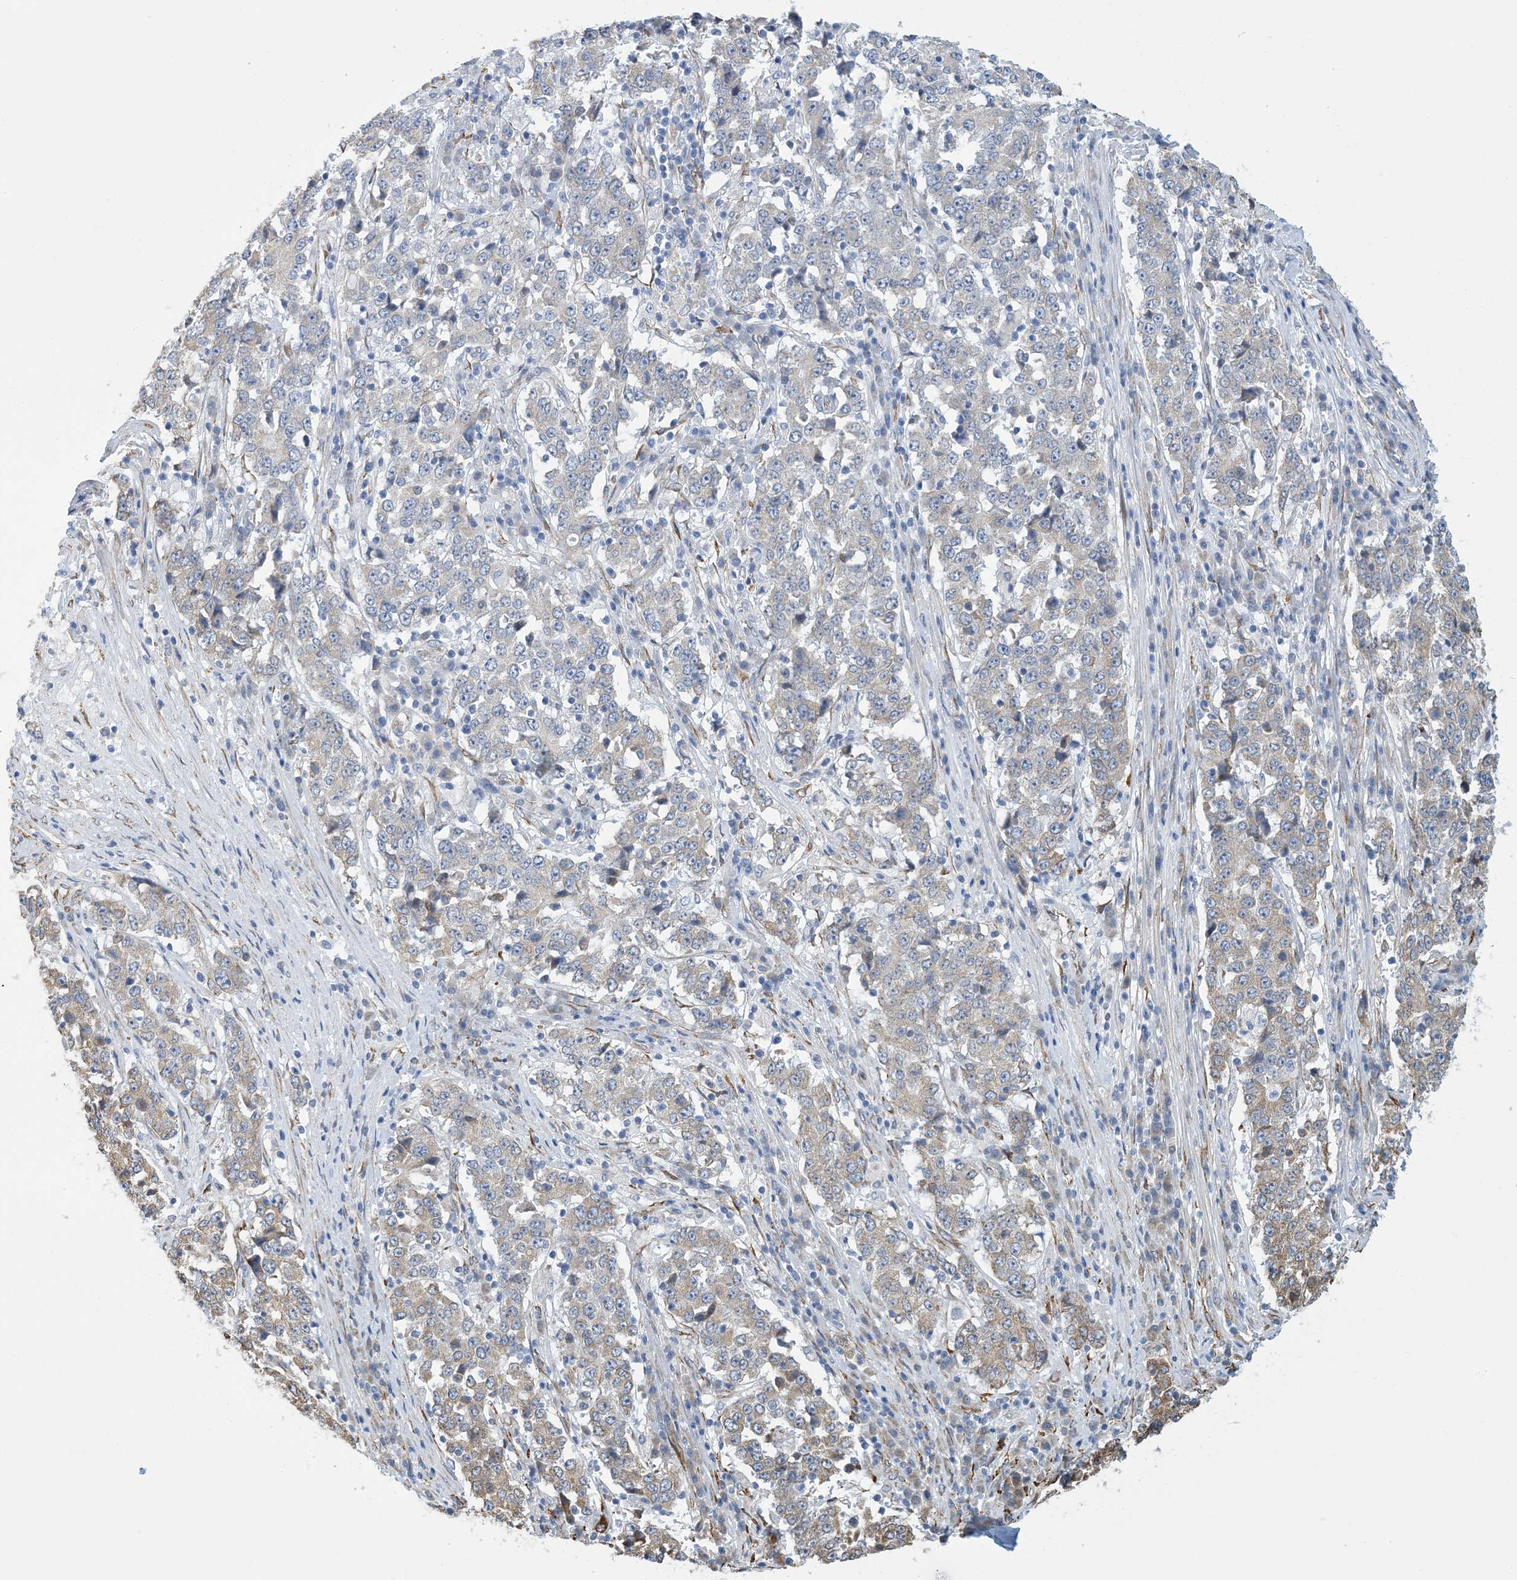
{"staining": {"intensity": "weak", "quantity": "25%-75%", "location": "cytoplasmic/membranous"}, "tissue": "stomach cancer", "cell_type": "Tumor cells", "image_type": "cancer", "snomed": [{"axis": "morphology", "description": "Adenocarcinoma, NOS"}, {"axis": "topography", "description": "Stomach"}], "caption": "Approximately 25%-75% of tumor cells in human adenocarcinoma (stomach) reveal weak cytoplasmic/membranous protein expression as visualized by brown immunohistochemical staining.", "gene": "CCDC14", "patient": {"sex": "male", "age": 59}}